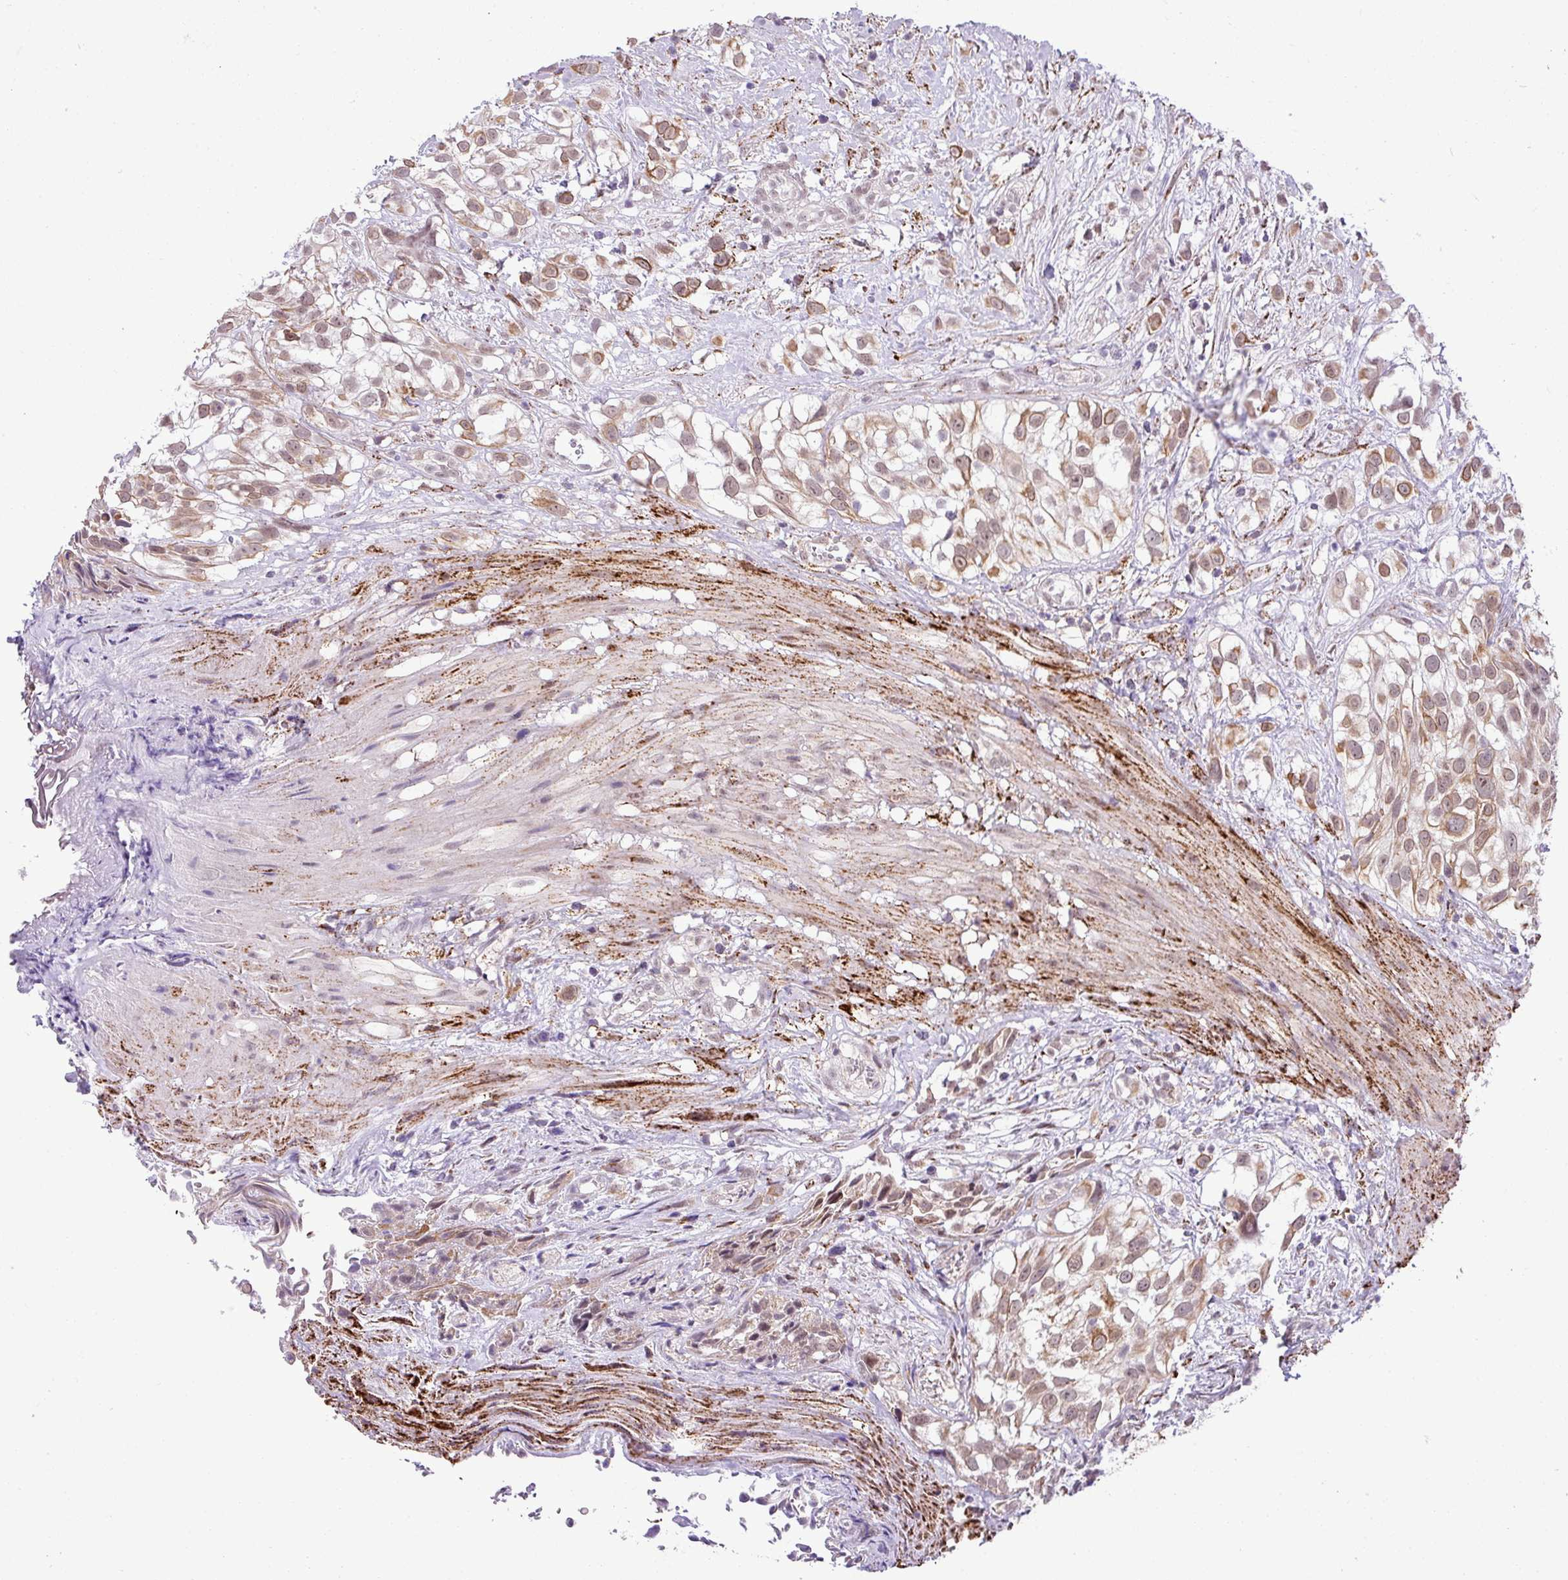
{"staining": {"intensity": "moderate", "quantity": "25%-75%", "location": "cytoplasmic/membranous"}, "tissue": "urothelial cancer", "cell_type": "Tumor cells", "image_type": "cancer", "snomed": [{"axis": "morphology", "description": "Urothelial carcinoma, High grade"}, {"axis": "topography", "description": "Urinary bladder"}], "caption": "Immunohistochemical staining of human high-grade urothelial carcinoma reveals moderate cytoplasmic/membranous protein expression in about 25%-75% of tumor cells. The staining was performed using DAB (3,3'-diaminobenzidine), with brown indicating positive protein expression. Nuclei are stained blue with hematoxylin.", "gene": "SGPP1", "patient": {"sex": "male", "age": 56}}